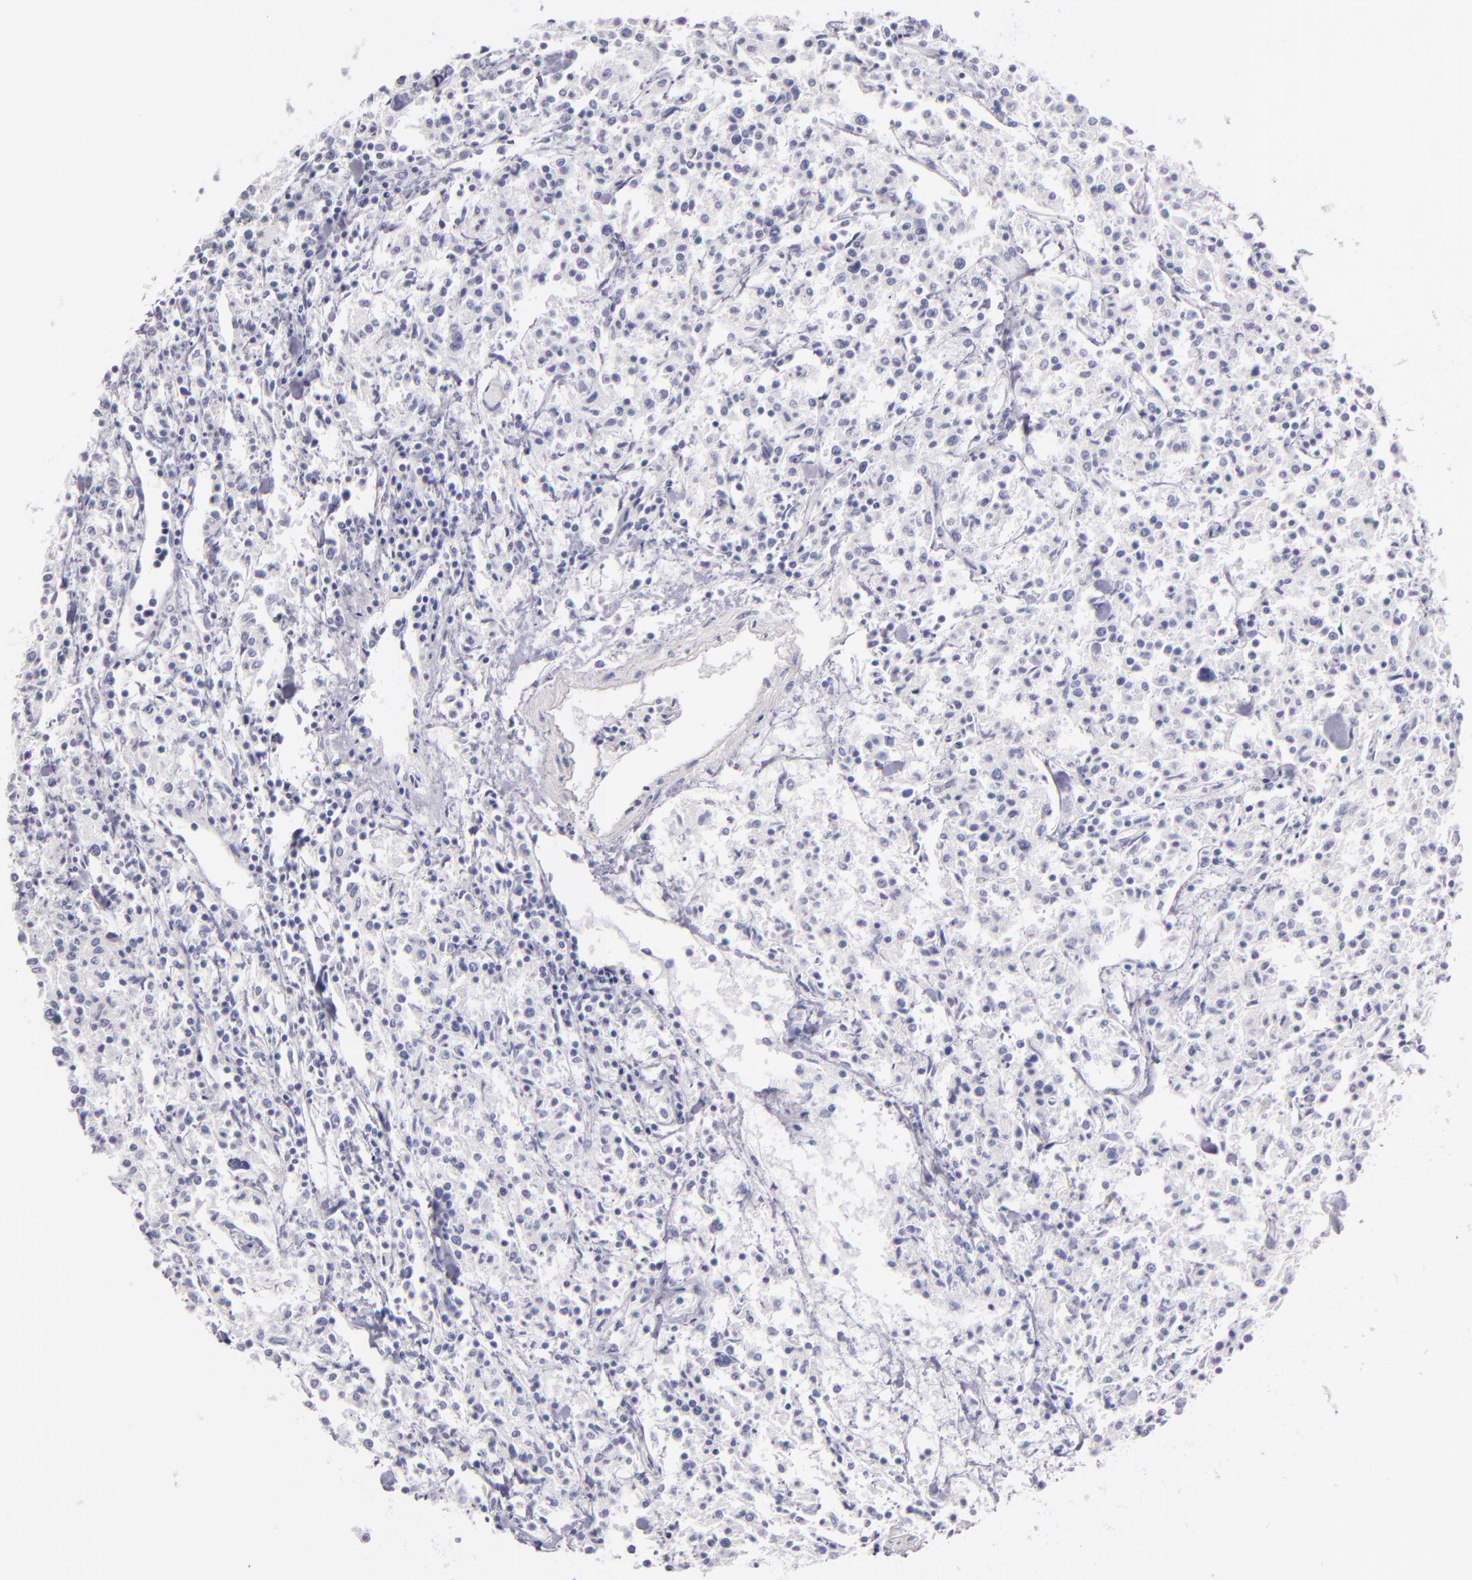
{"staining": {"intensity": "negative", "quantity": "none", "location": "none"}, "tissue": "lymphoma", "cell_type": "Tumor cells", "image_type": "cancer", "snomed": [{"axis": "morphology", "description": "Malignant lymphoma, non-Hodgkin's type, Low grade"}, {"axis": "topography", "description": "Small intestine"}], "caption": "Histopathology image shows no protein staining in tumor cells of malignant lymphoma, non-Hodgkin's type (low-grade) tissue. (Brightfield microscopy of DAB (3,3'-diaminobenzidine) IHC at high magnification).", "gene": "FABP1", "patient": {"sex": "female", "age": 59}}